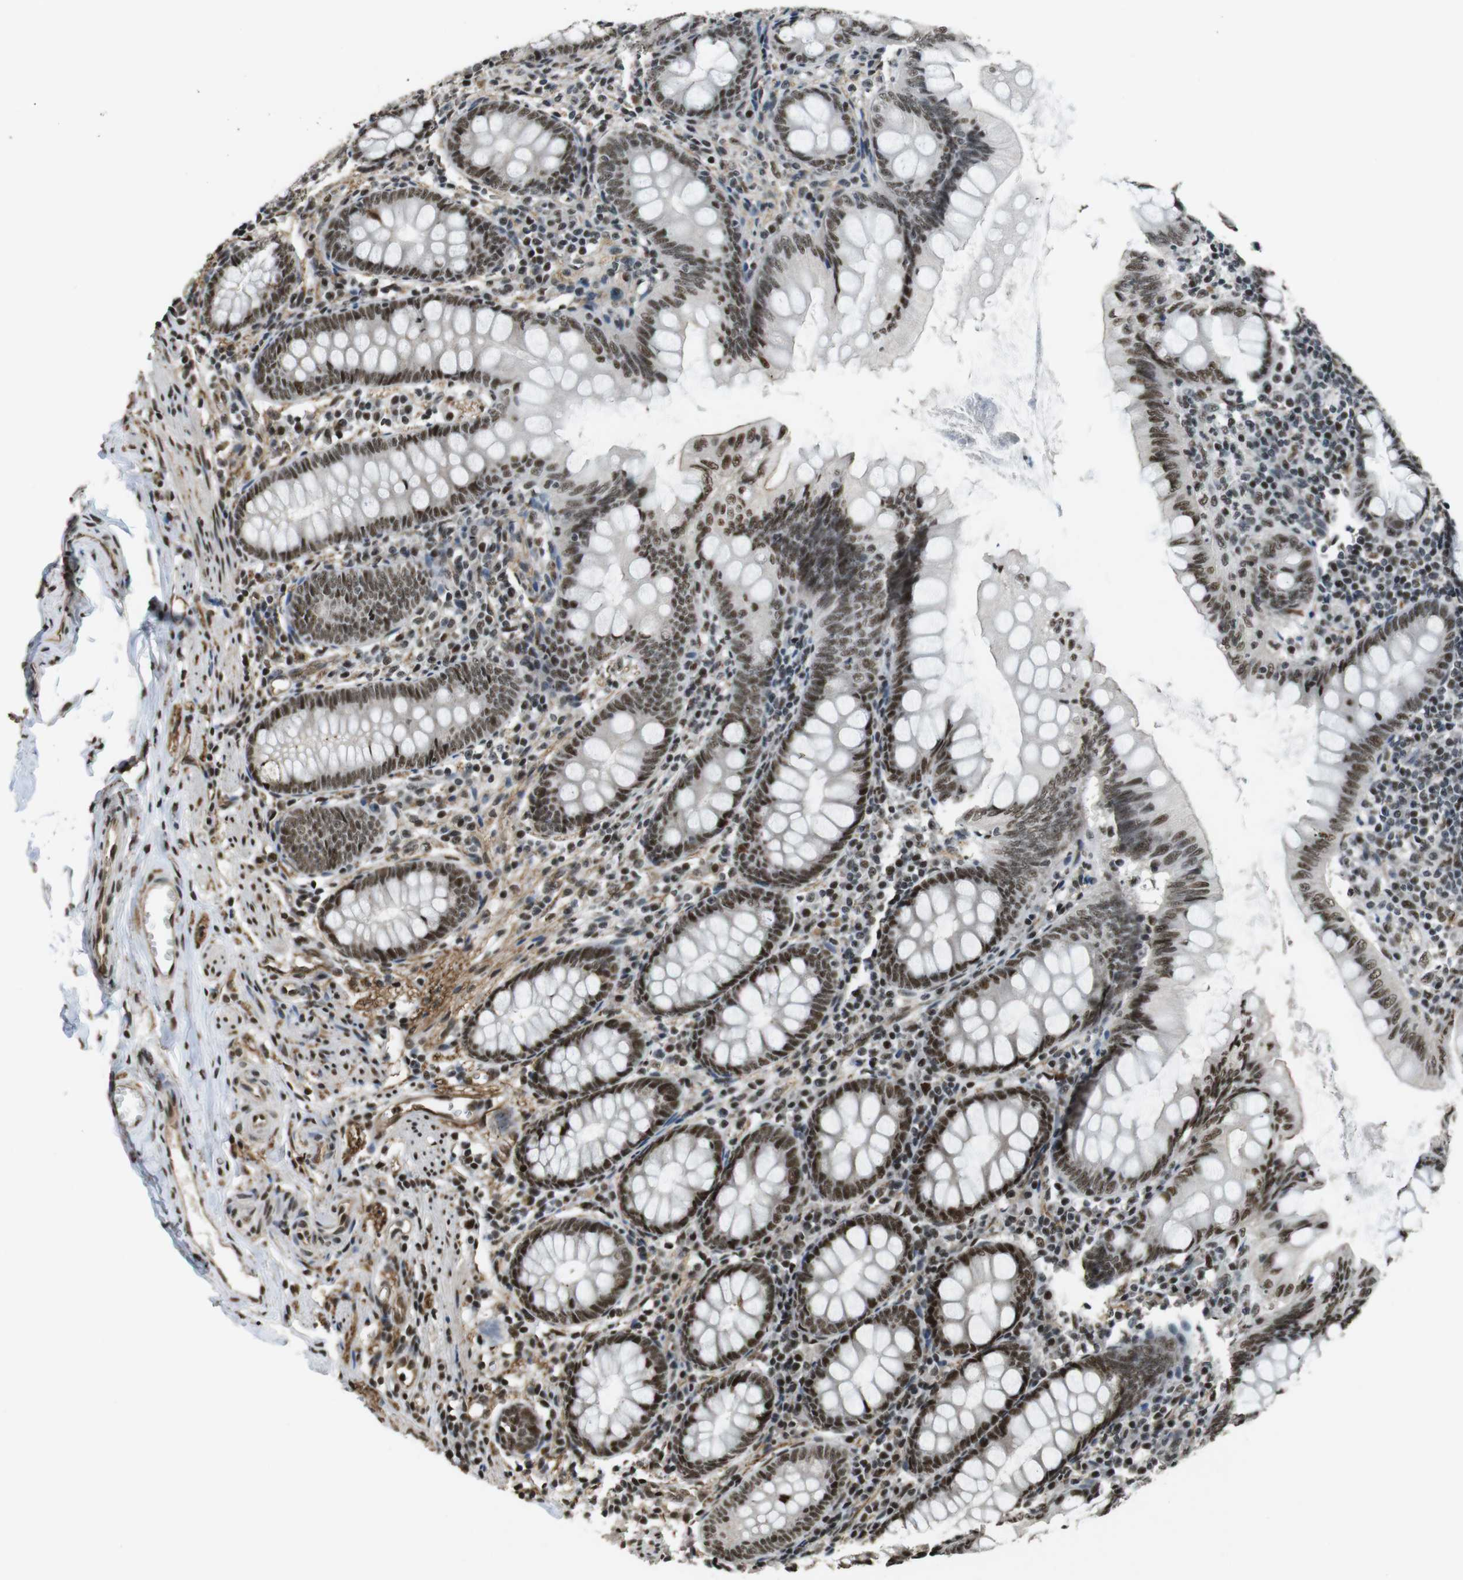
{"staining": {"intensity": "moderate", "quantity": ">75%", "location": "nuclear"}, "tissue": "appendix", "cell_type": "Glandular cells", "image_type": "normal", "snomed": [{"axis": "morphology", "description": "Normal tissue, NOS"}, {"axis": "topography", "description": "Appendix"}], "caption": "Protein staining of normal appendix shows moderate nuclear staining in about >75% of glandular cells.", "gene": "CSNK2B", "patient": {"sex": "female", "age": 77}}